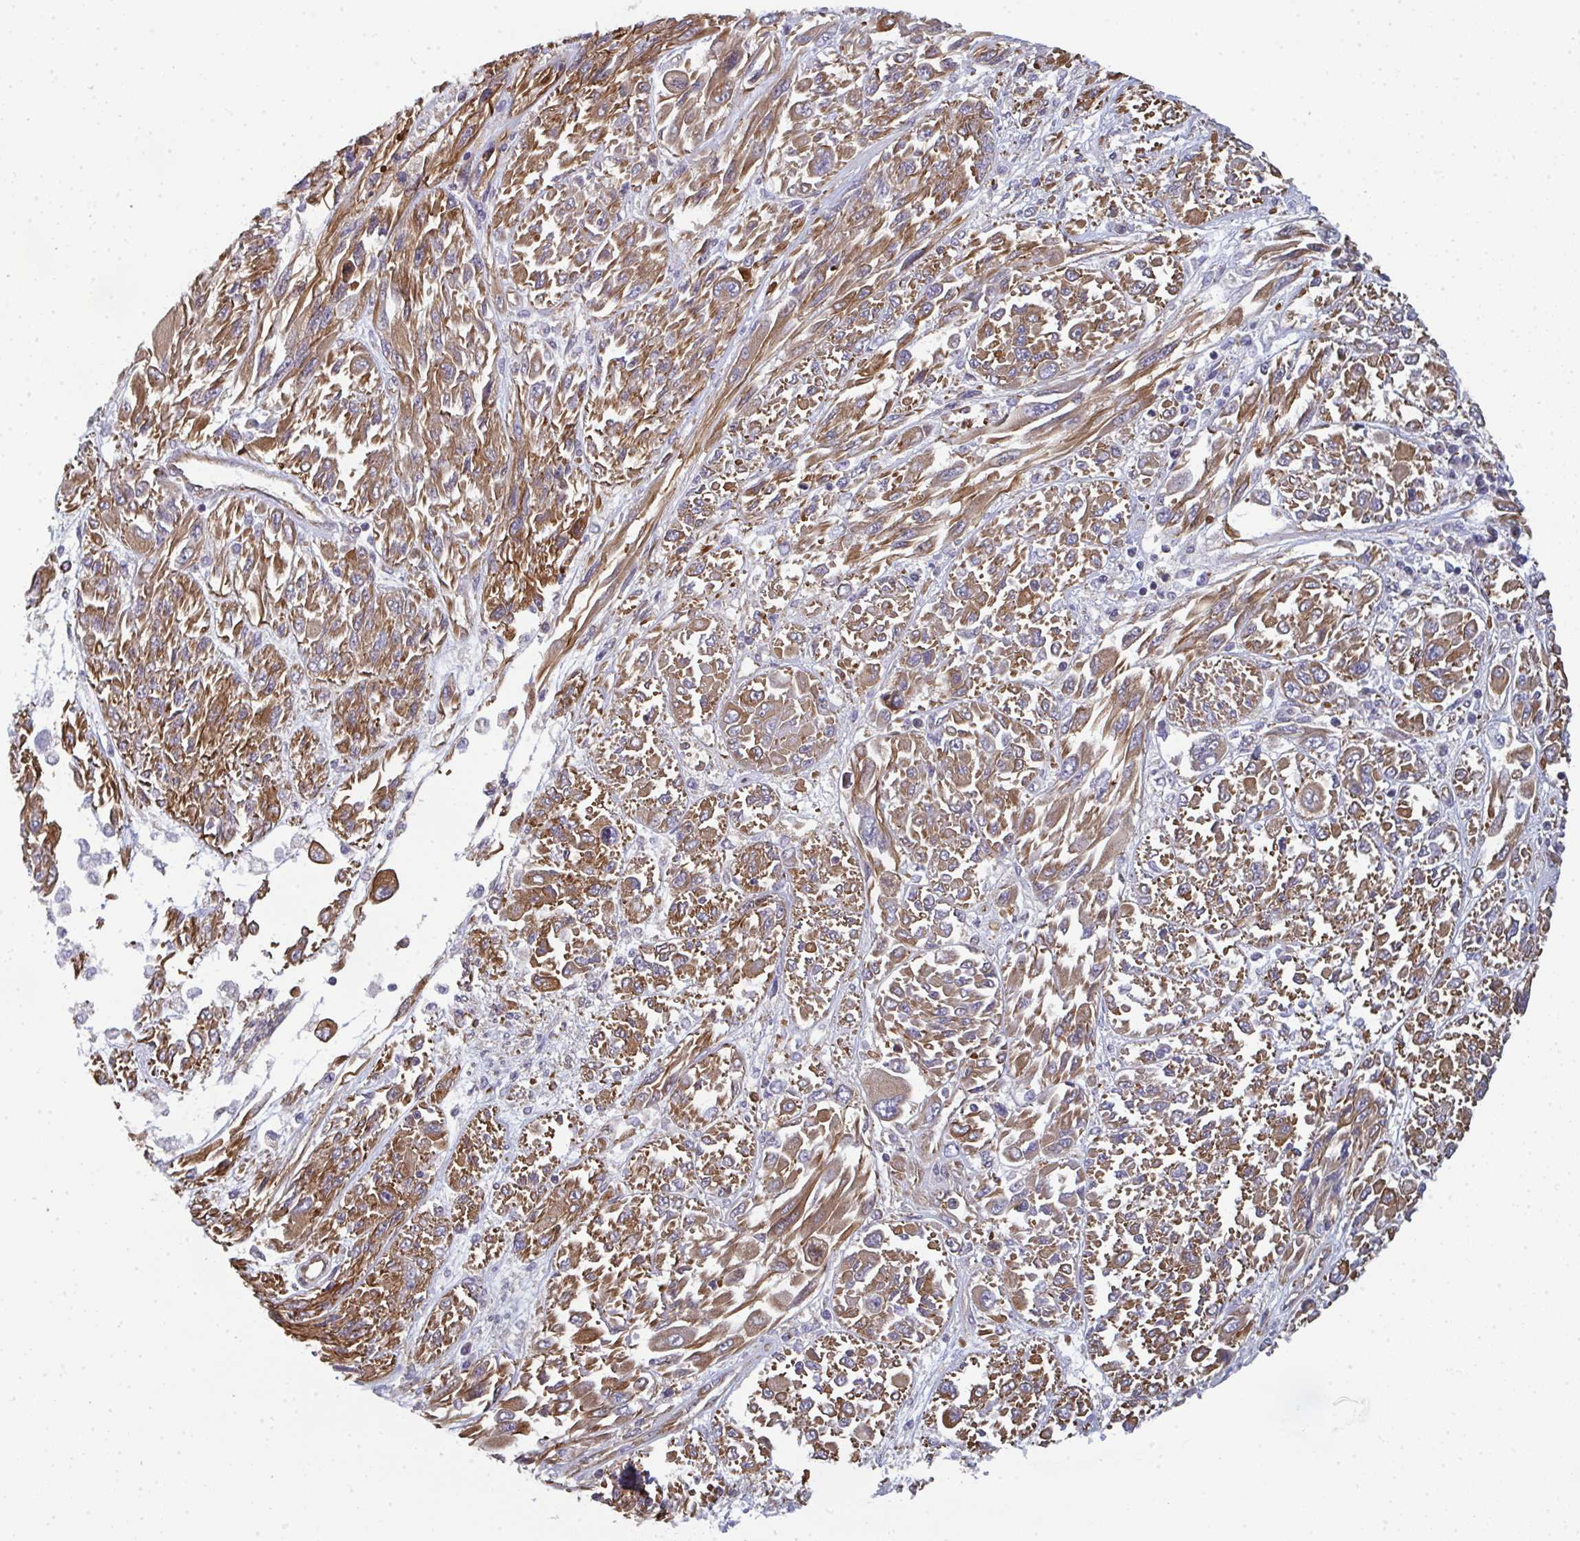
{"staining": {"intensity": "moderate", "quantity": ">75%", "location": "cytoplasmic/membranous"}, "tissue": "melanoma", "cell_type": "Tumor cells", "image_type": "cancer", "snomed": [{"axis": "morphology", "description": "Malignant melanoma, NOS"}, {"axis": "topography", "description": "Skin"}], "caption": "A brown stain shows moderate cytoplasmic/membranous expression of a protein in human malignant melanoma tumor cells. (DAB (3,3'-diaminobenzidine) = brown stain, brightfield microscopy at high magnification).", "gene": "DYNC1I2", "patient": {"sex": "female", "age": 91}}